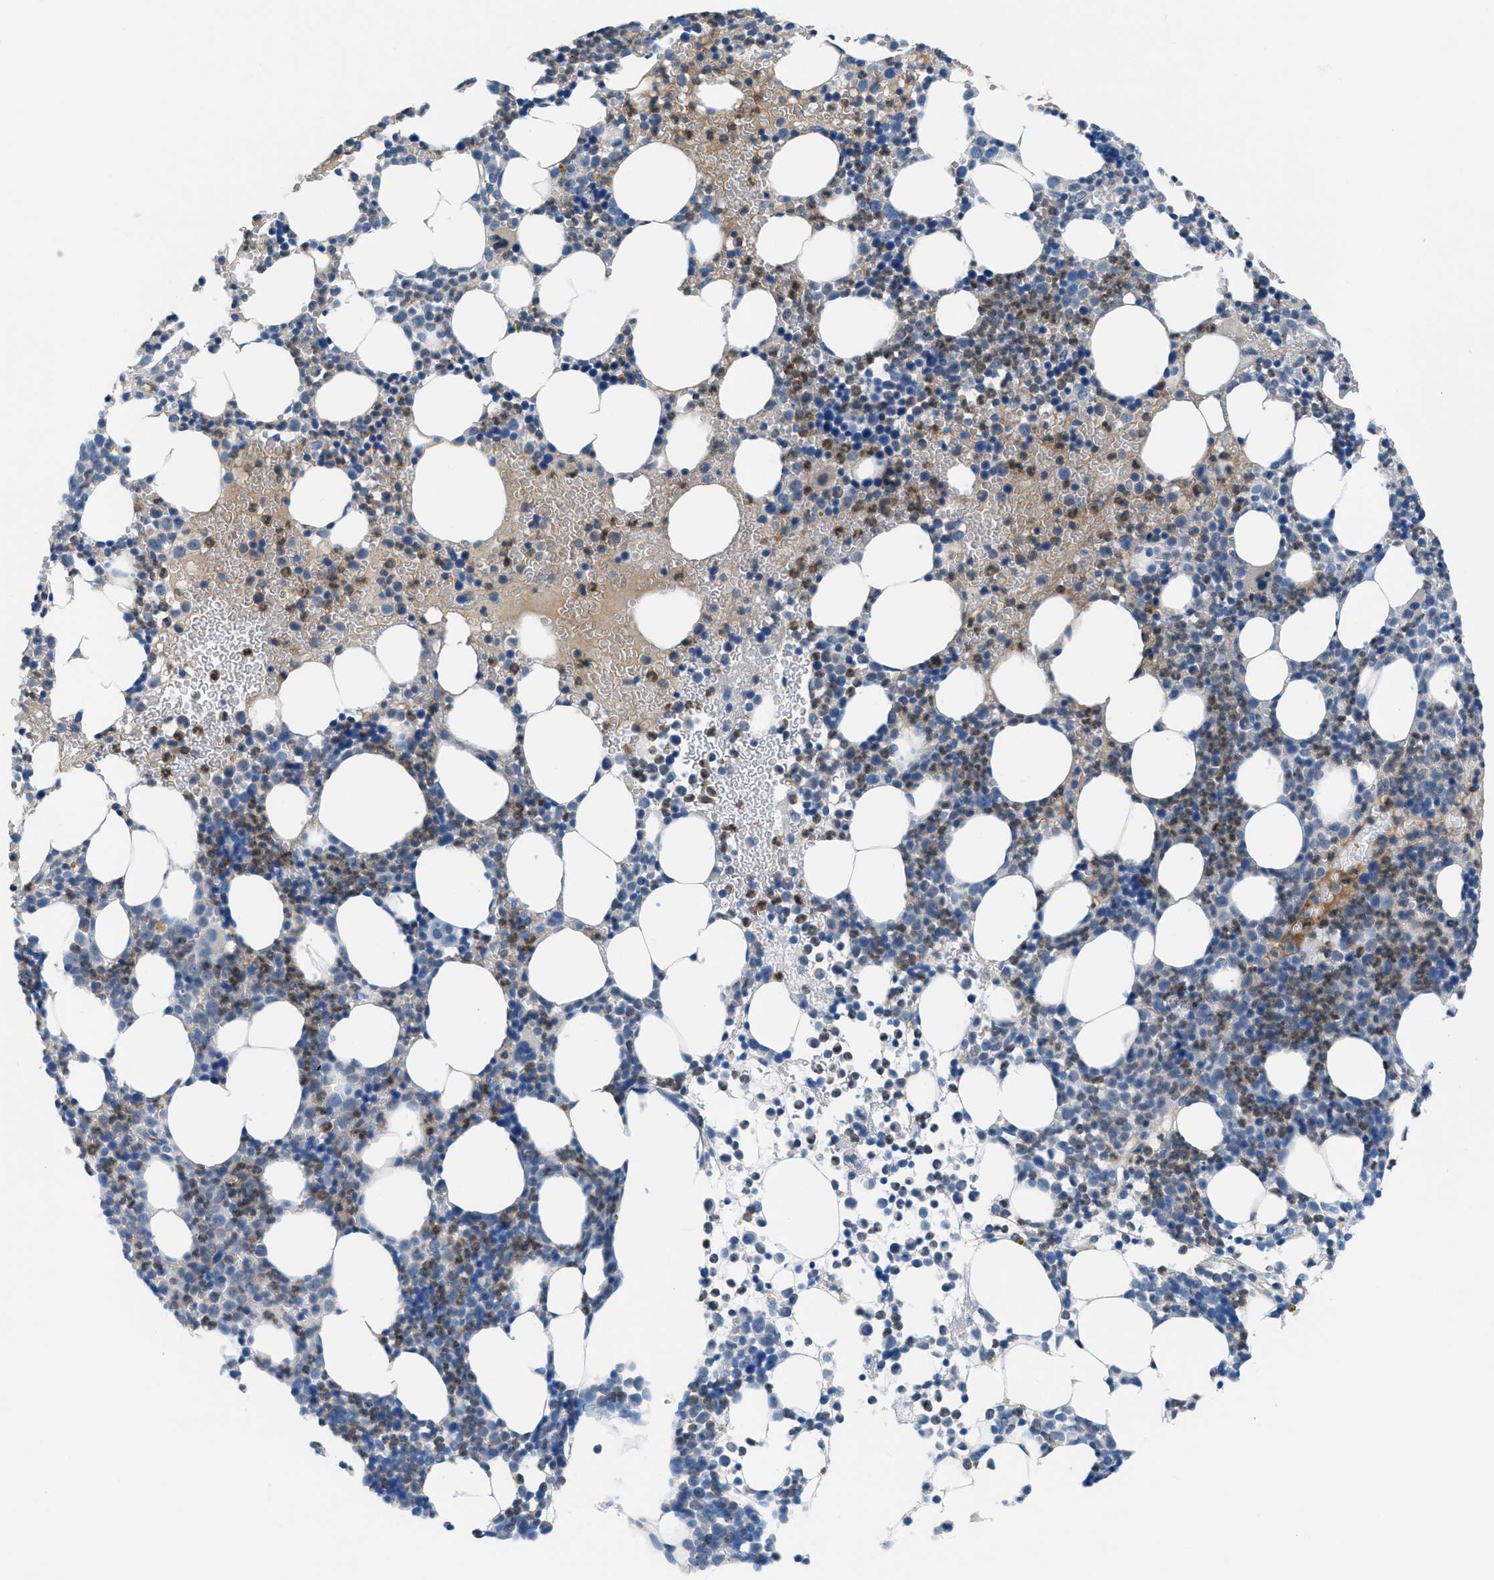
{"staining": {"intensity": "weak", "quantity": "25%-75%", "location": "cytoplasmic/membranous,nuclear"}, "tissue": "bone marrow", "cell_type": "Hematopoietic cells", "image_type": "normal", "snomed": [{"axis": "morphology", "description": "Normal tissue, NOS"}, {"axis": "morphology", "description": "Inflammation, NOS"}, {"axis": "topography", "description": "Bone marrow"}], "caption": "IHC (DAB (3,3'-diaminobenzidine)) staining of unremarkable bone marrow exhibits weak cytoplasmic/membranous,nuclear protein positivity in about 25%-75% of hematopoietic cells. The staining was performed using DAB (3,3'-diaminobenzidine) to visualize the protein expression in brown, while the nuclei were stained in blue with hematoxylin (Magnification: 20x).", "gene": "CRB3", "patient": {"sex": "female", "age": 67}}